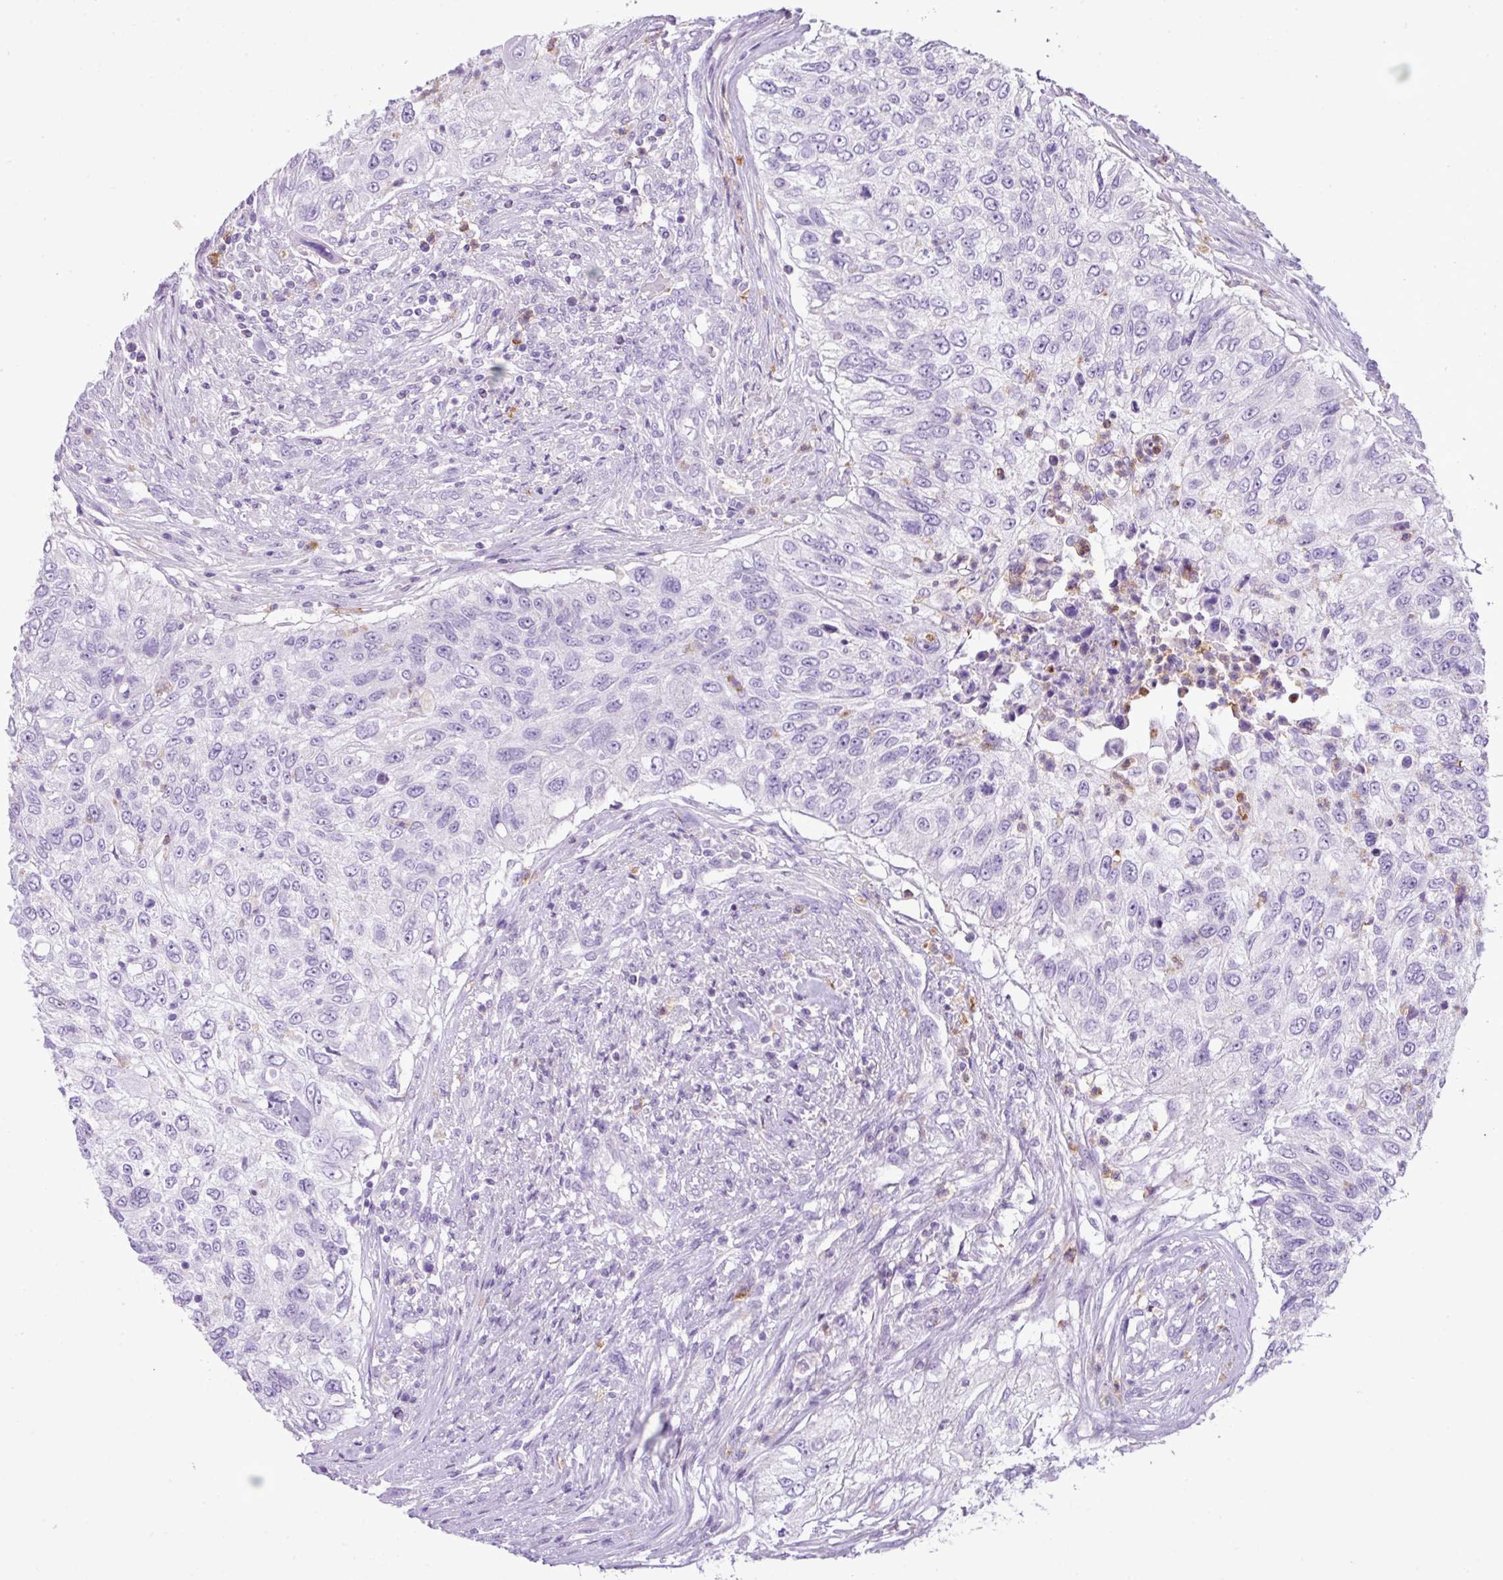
{"staining": {"intensity": "negative", "quantity": "none", "location": "none"}, "tissue": "urothelial cancer", "cell_type": "Tumor cells", "image_type": "cancer", "snomed": [{"axis": "morphology", "description": "Urothelial carcinoma, High grade"}, {"axis": "topography", "description": "Urinary bladder"}], "caption": "Immunohistochemistry (IHC) micrograph of human urothelial cancer stained for a protein (brown), which reveals no staining in tumor cells. (Brightfield microscopy of DAB (3,3'-diaminobenzidine) IHC at high magnification).", "gene": "HTR3E", "patient": {"sex": "female", "age": 60}}